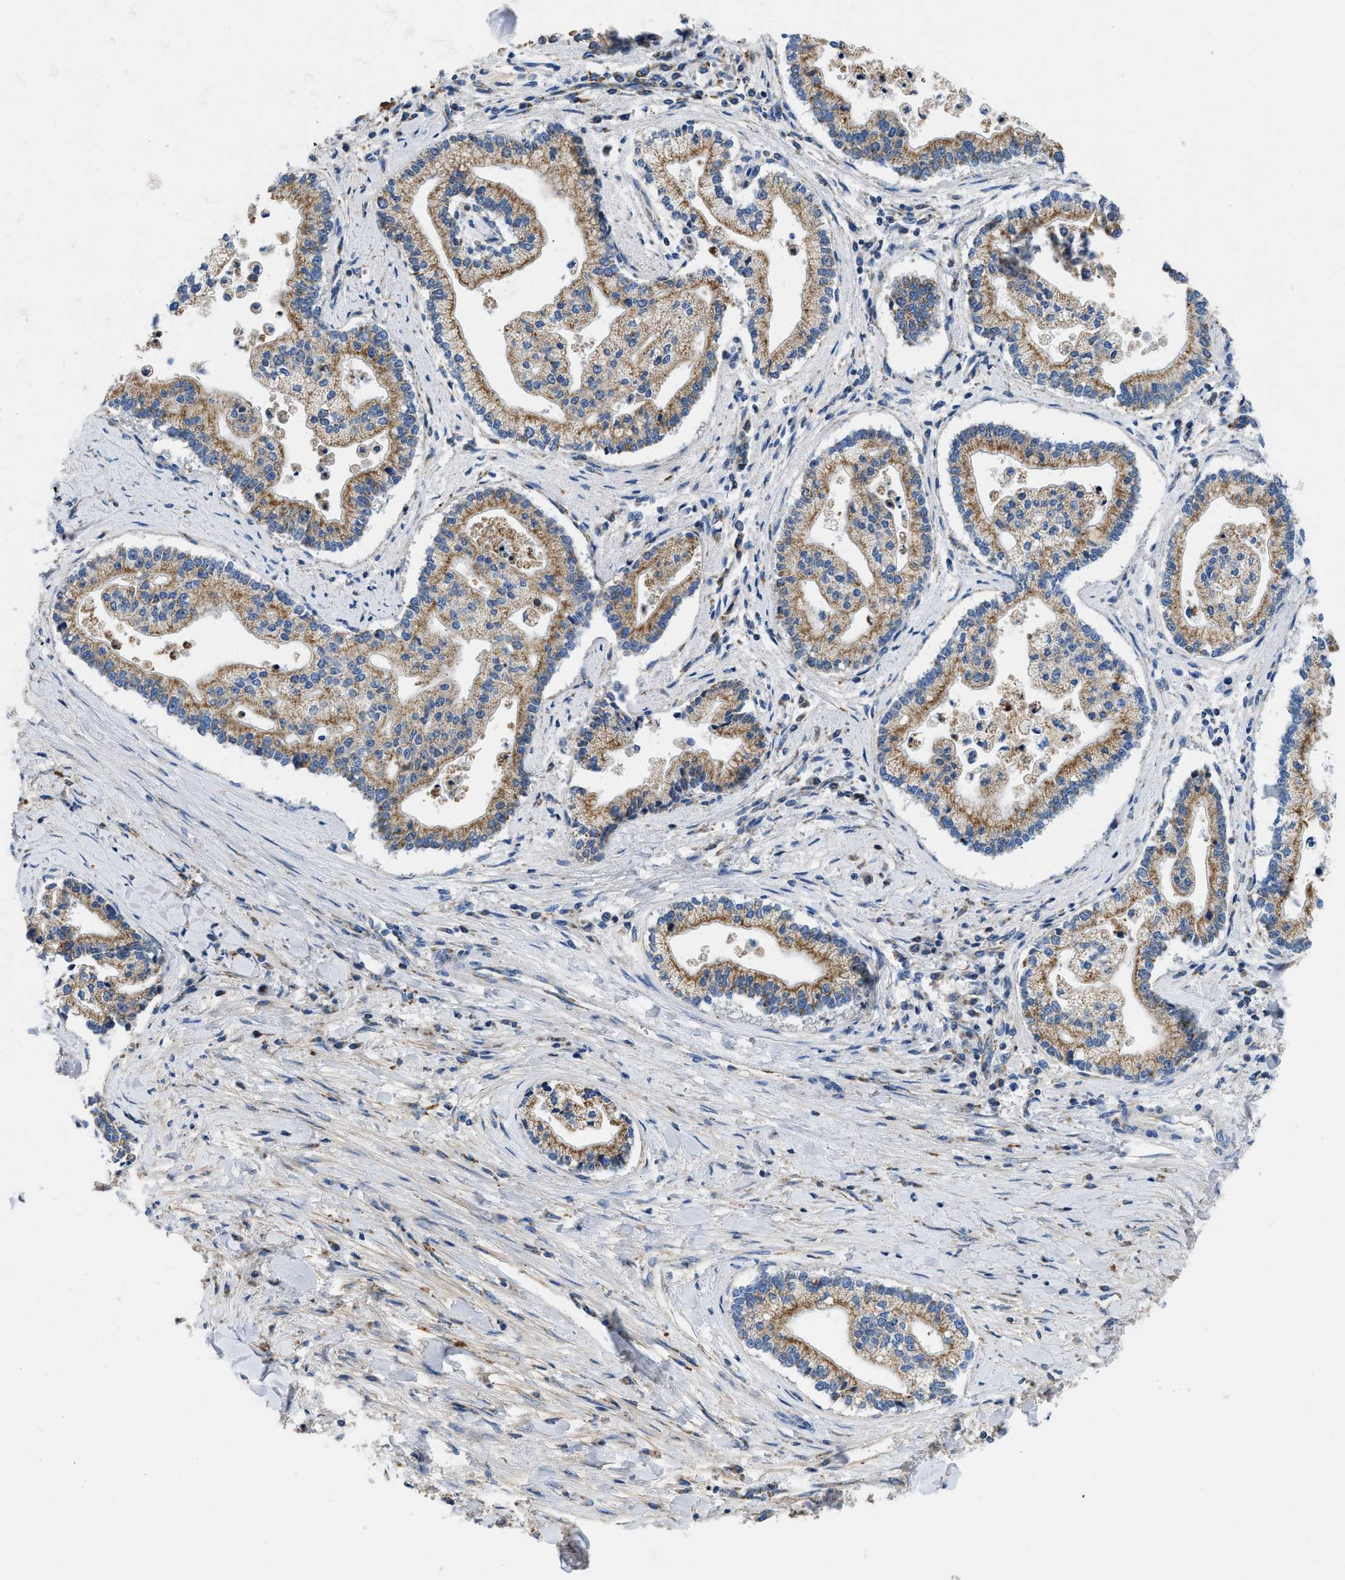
{"staining": {"intensity": "moderate", "quantity": ">75%", "location": "cytoplasmic/membranous"}, "tissue": "liver cancer", "cell_type": "Tumor cells", "image_type": "cancer", "snomed": [{"axis": "morphology", "description": "Cholangiocarcinoma"}, {"axis": "topography", "description": "Liver"}], "caption": "IHC micrograph of liver cholangiocarcinoma stained for a protein (brown), which exhibits medium levels of moderate cytoplasmic/membranous positivity in approximately >75% of tumor cells.", "gene": "SLC25A13", "patient": {"sex": "male", "age": 50}}